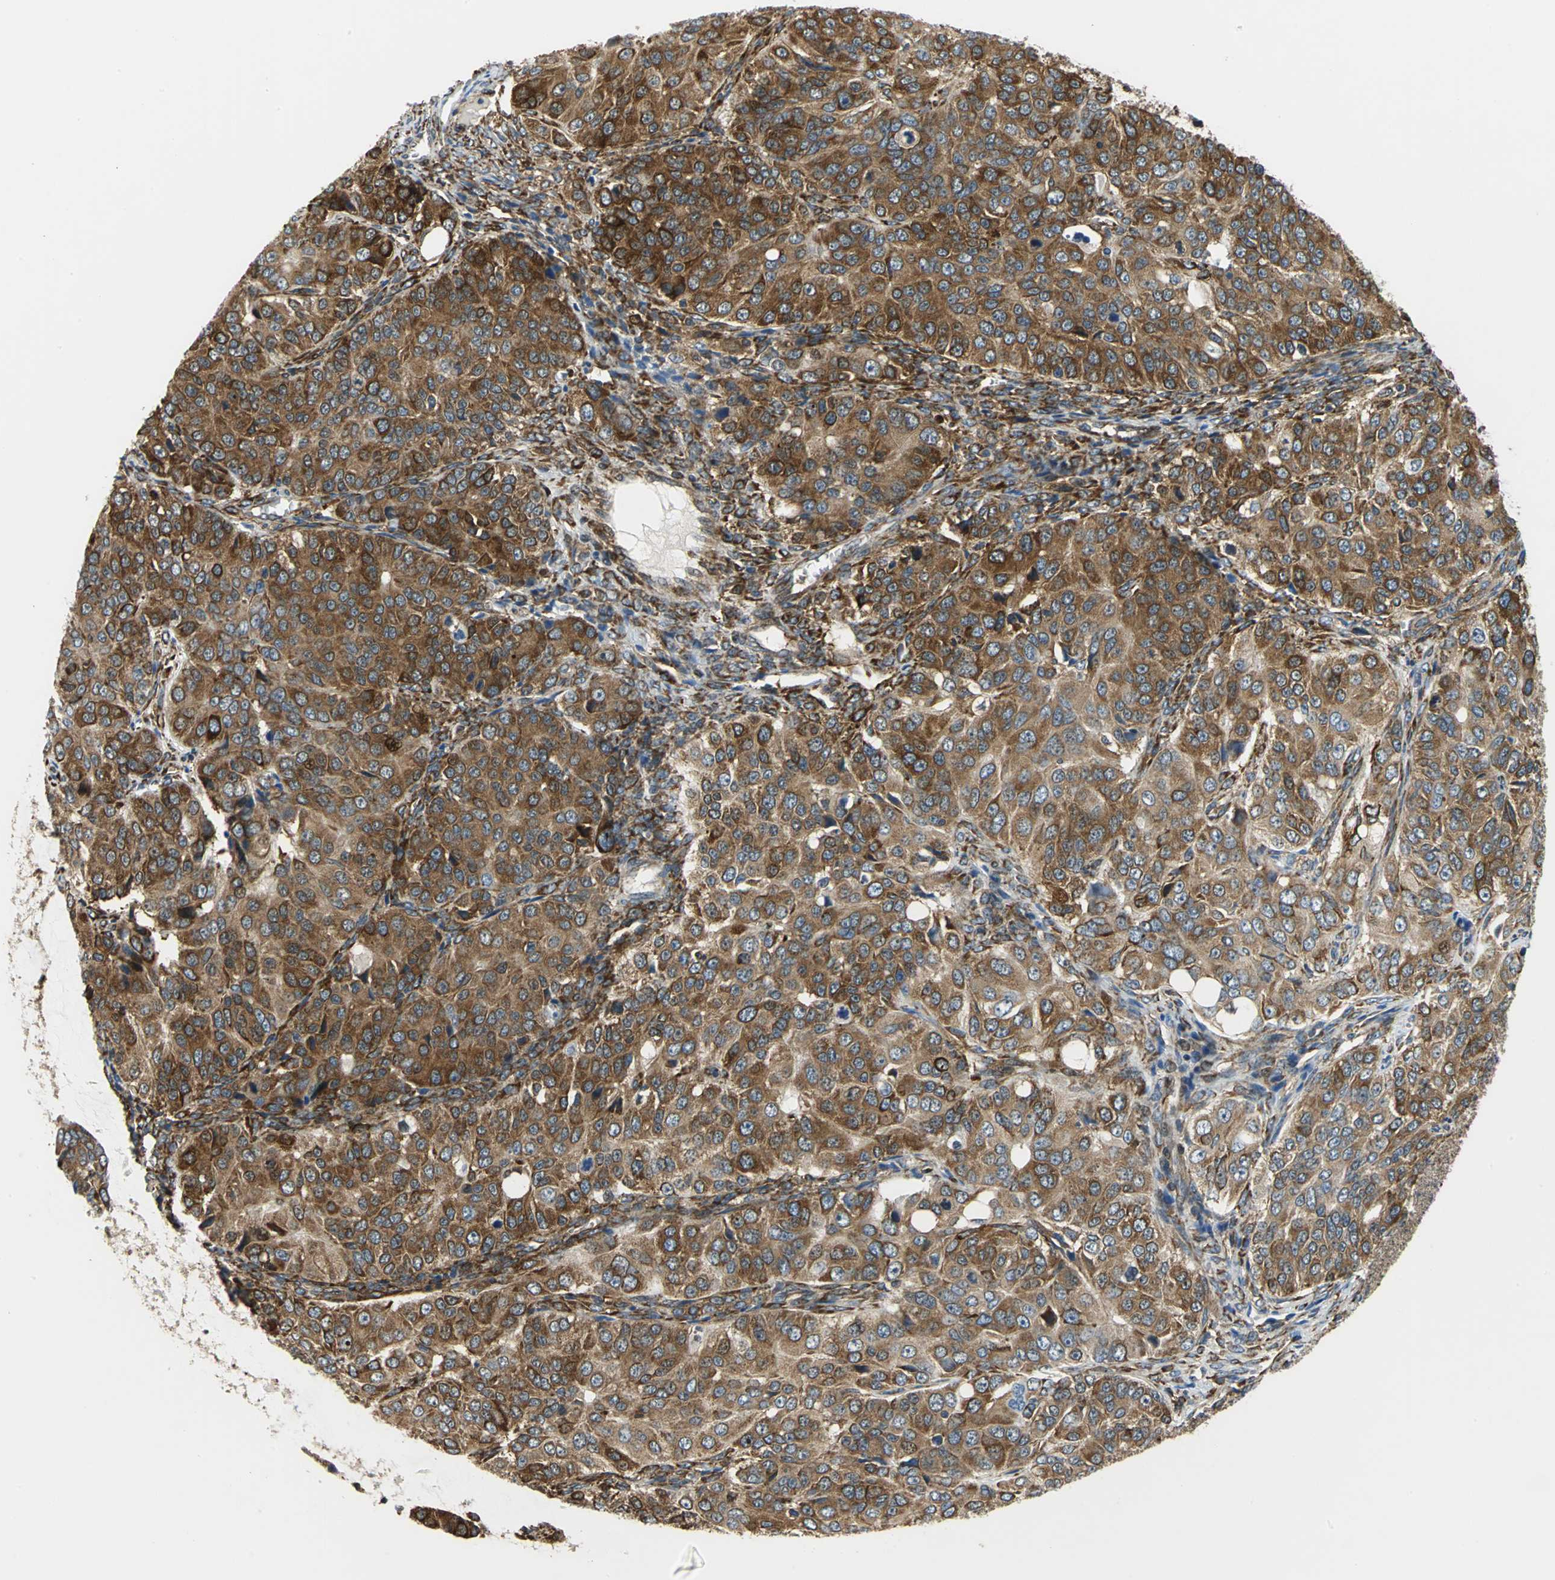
{"staining": {"intensity": "strong", "quantity": ">75%", "location": "cytoplasmic/membranous"}, "tissue": "ovarian cancer", "cell_type": "Tumor cells", "image_type": "cancer", "snomed": [{"axis": "morphology", "description": "Carcinoma, endometroid"}, {"axis": "topography", "description": "Ovary"}], "caption": "This image shows IHC staining of endometroid carcinoma (ovarian), with high strong cytoplasmic/membranous expression in approximately >75% of tumor cells.", "gene": "YBX1", "patient": {"sex": "female", "age": 51}}